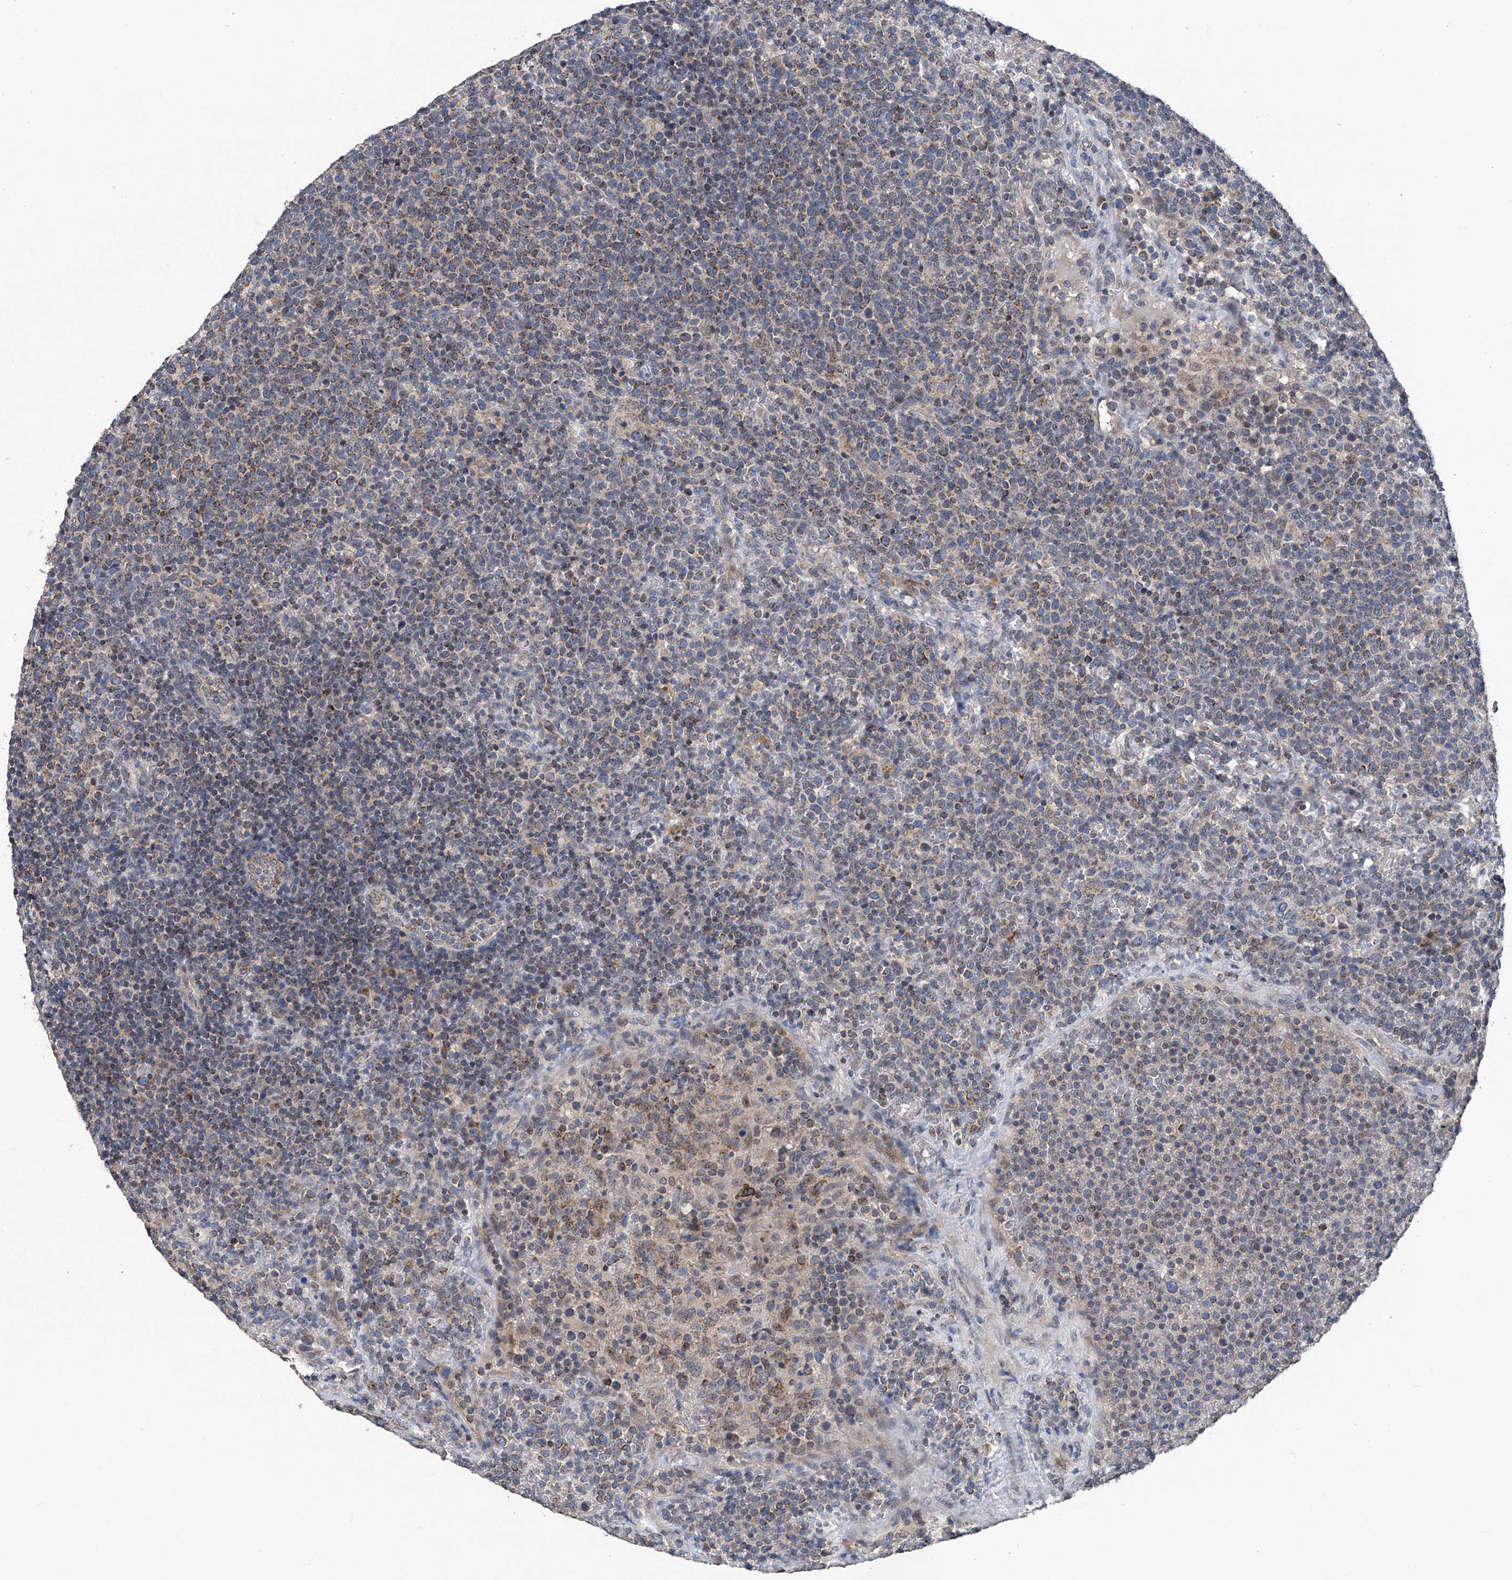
{"staining": {"intensity": "moderate", "quantity": "25%-75%", "location": "cytoplasmic/membranous"}, "tissue": "lymphoma", "cell_type": "Tumor cells", "image_type": "cancer", "snomed": [{"axis": "morphology", "description": "Malignant lymphoma, non-Hodgkin's type, High grade"}, {"axis": "topography", "description": "Lymph node"}], "caption": "Moderate cytoplasmic/membranous protein staining is seen in approximately 25%-75% of tumor cells in lymphoma.", "gene": "BCKDHB", "patient": {"sex": "male", "age": 61}}